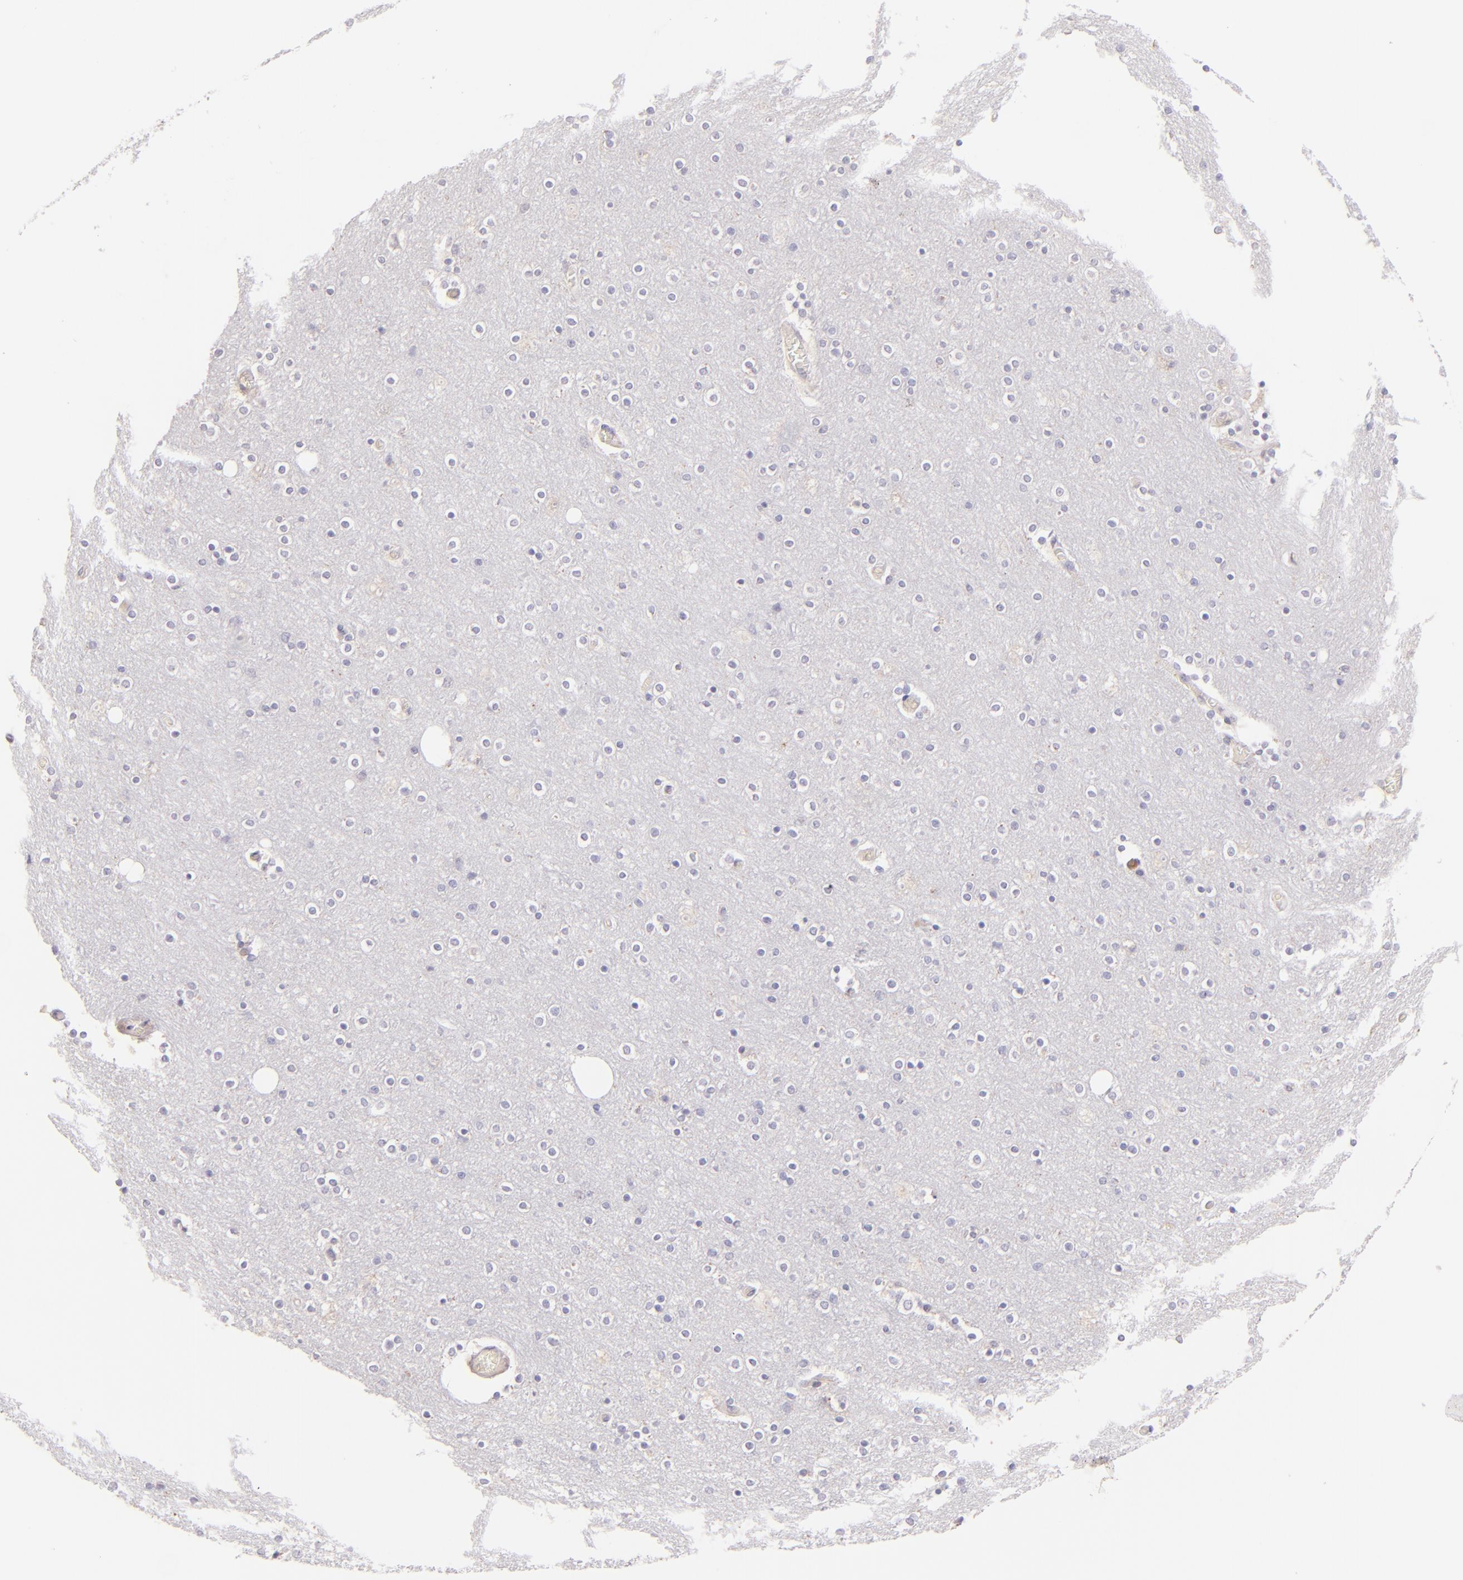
{"staining": {"intensity": "weak", "quantity": ">75%", "location": "cytoplasmic/membranous"}, "tissue": "cerebral cortex", "cell_type": "Endothelial cells", "image_type": "normal", "snomed": [{"axis": "morphology", "description": "Normal tissue, NOS"}, {"axis": "topography", "description": "Cerebral cortex"}], "caption": "Immunohistochemistry (IHC) of benign human cerebral cortex displays low levels of weak cytoplasmic/membranous positivity in about >75% of endothelial cells. The staining was performed using DAB (3,3'-diaminobenzidine), with brown indicating positive protein expression. Nuclei are stained blue with hematoxylin.", "gene": "ZAP70", "patient": {"sex": "female", "age": 54}}